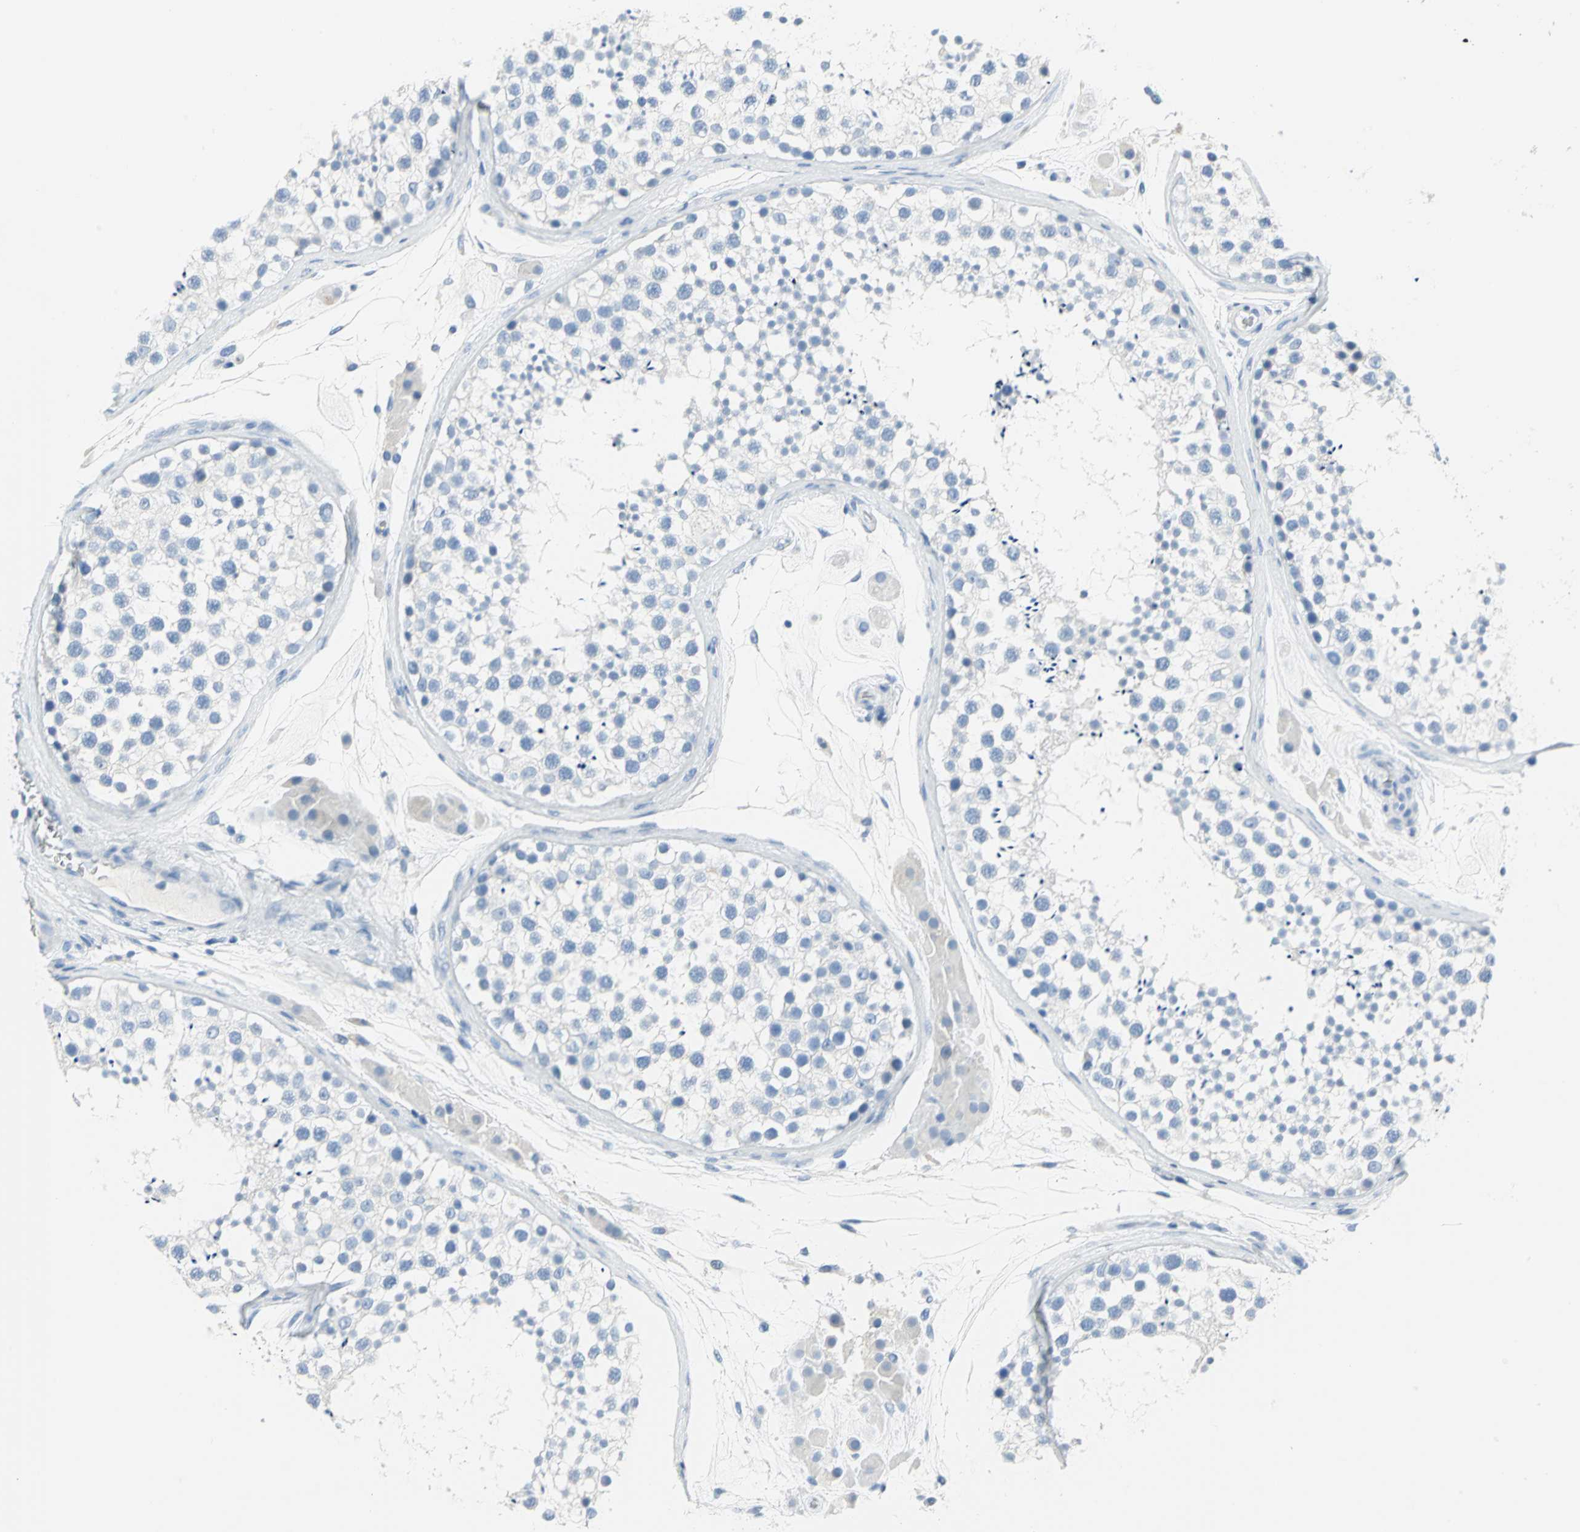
{"staining": {"intensity": "negative", "quantity": "none", "location": "none"}, "tissue": "testis", "cell_type": "Cells in seminiferous ducts", "image_type": "normal", "snomed": [{"axis": "morphology", "description": "Normal tissue, NOS"}, {"axis": "topography", "description": "Testis"}], "caption": "Protein analysis of benign testis demonstrates no significant positivity in cells in seminiferous ducts.", "gene": "SFN", "patient": {"sex": "male", "age": 46}}